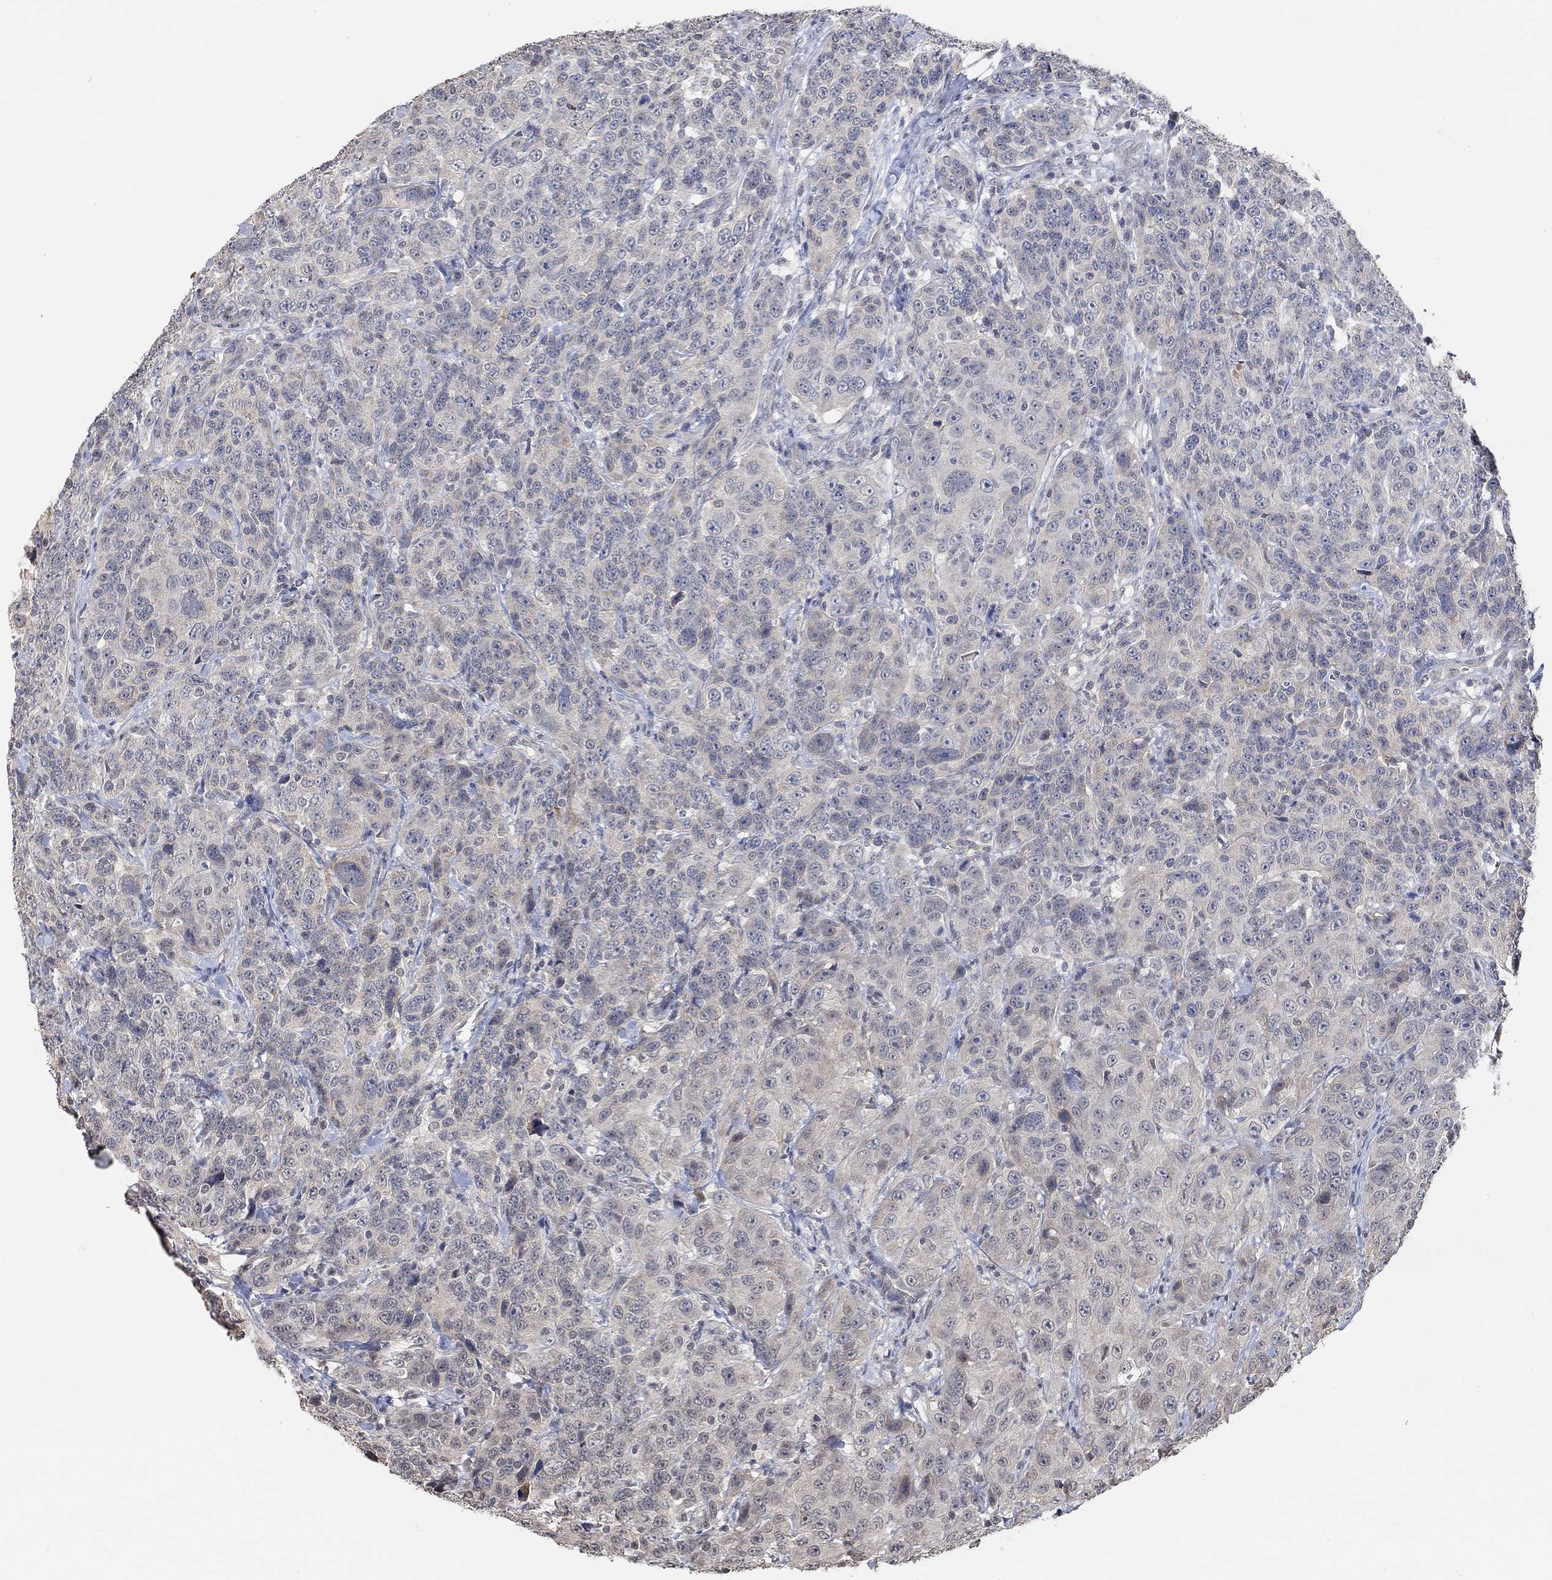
{"staining": {"intensity": "negative", "quantity": "none", "location": "none"}, "tissue": "urothelial cancer", "cell_type": "Tumor cells", "image_type": "cancer", "snomed": [{"axis": "morphology", "description": "Urothelial carcinoma, NOS"}, {"axis": "morphology", "description": "Urothelial carcinoma, High grade"}, {"axis": "topography", "description": "Urinary bladder"}], "caption": "Transitional cell carcinoma was stained to show a protein in brown. There is no significant expression in tumor cells.", "gene": "UNC5B", "patient": {"sex": "female", "age": 73}}